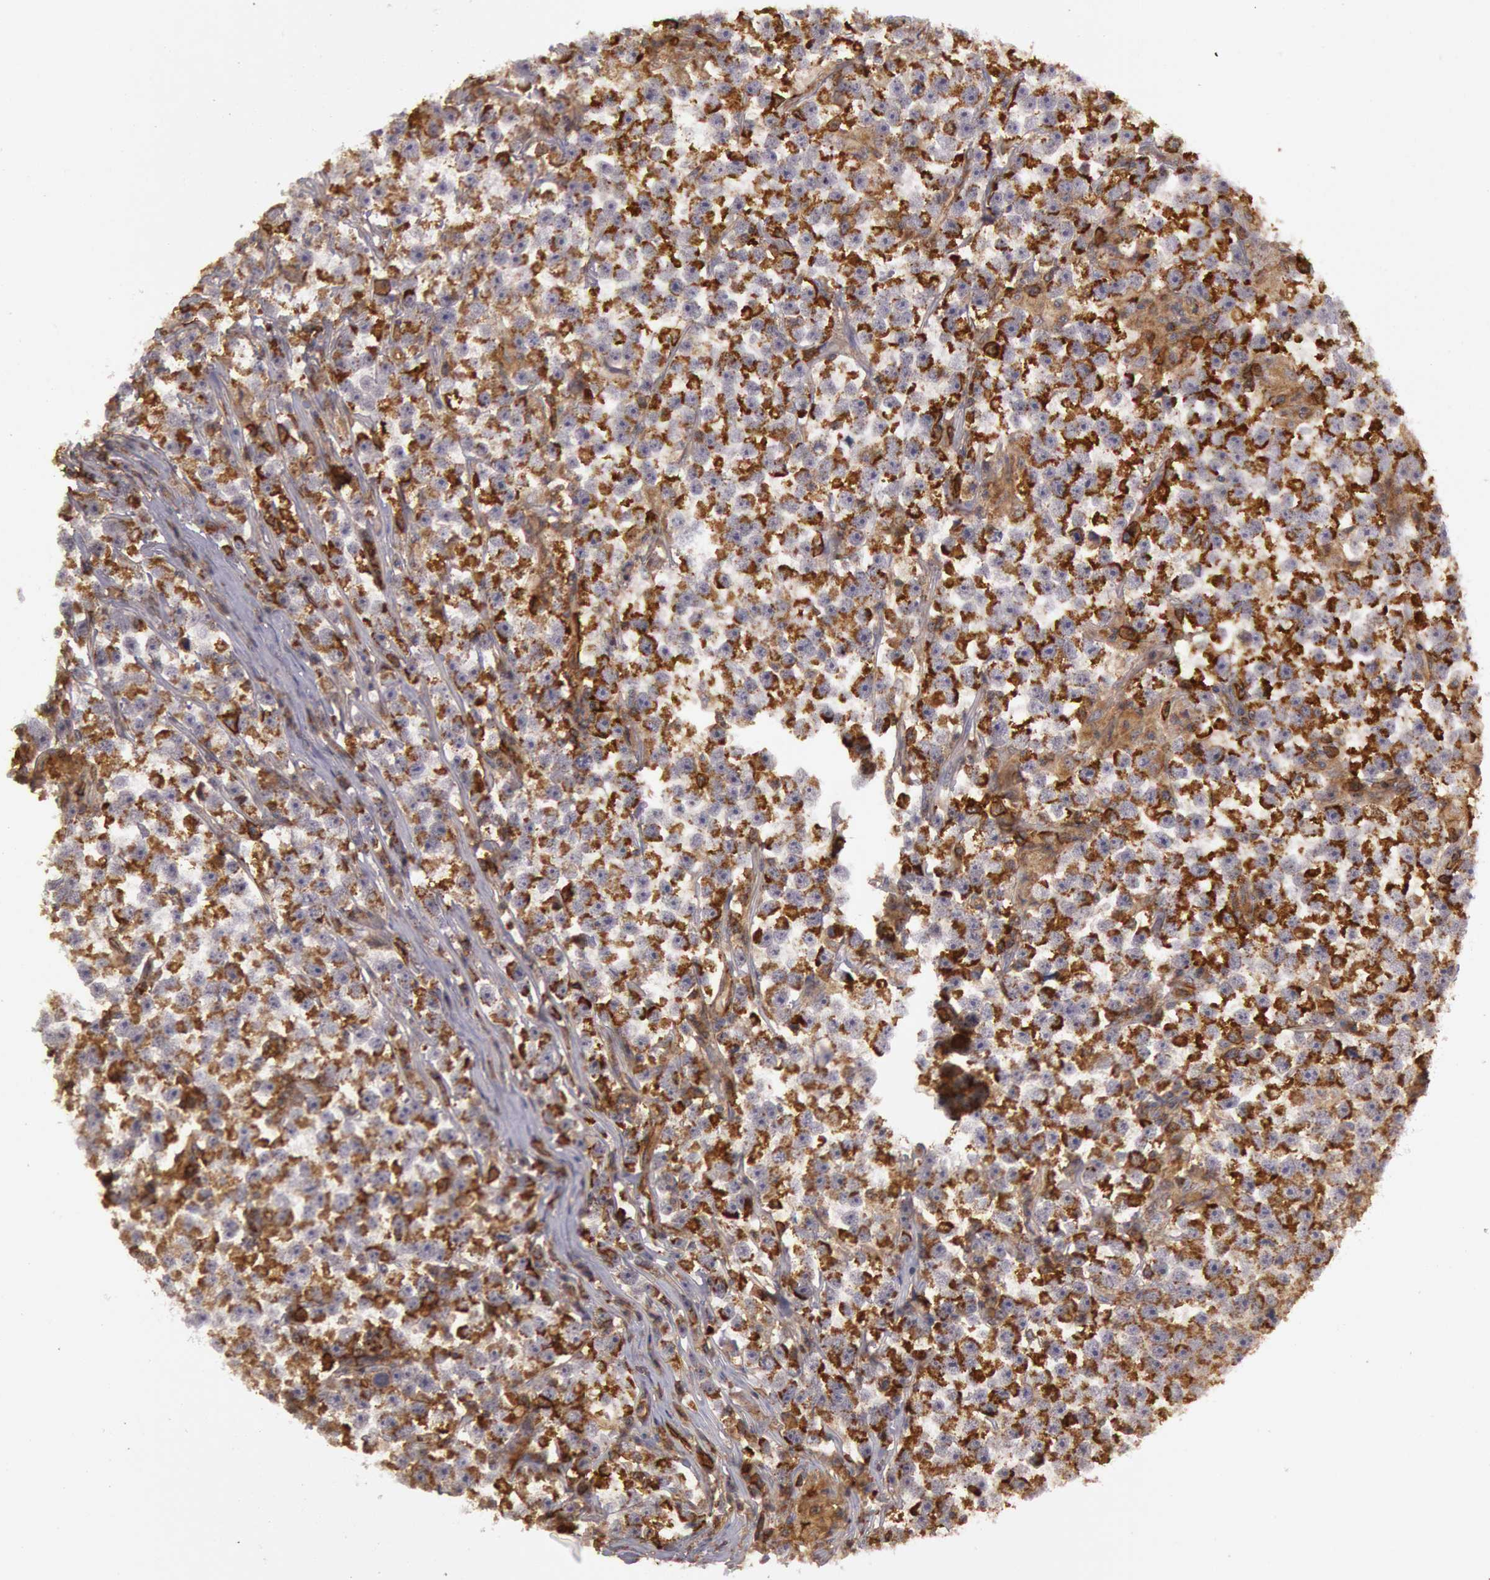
{"staining": {"intensity": "strong", "quantity": ">75%", "location": "cytoplasmic/membranous"}, "tissue": "testis cancer", "cell_type": "Tumor cells", "image_type": "cancer", "snomed": [{"axis": "morphology", "description": "Seminoma, NOS"}, {"axis": "topography", "description": "Testis"}], "caption": "A brown stain shows strong cytoplasmic/membranous staining of a protein in human seminoma (testis) tumor cells.", "gene": "TRIB2", "patient": {"sex": "male", "age": 33}}